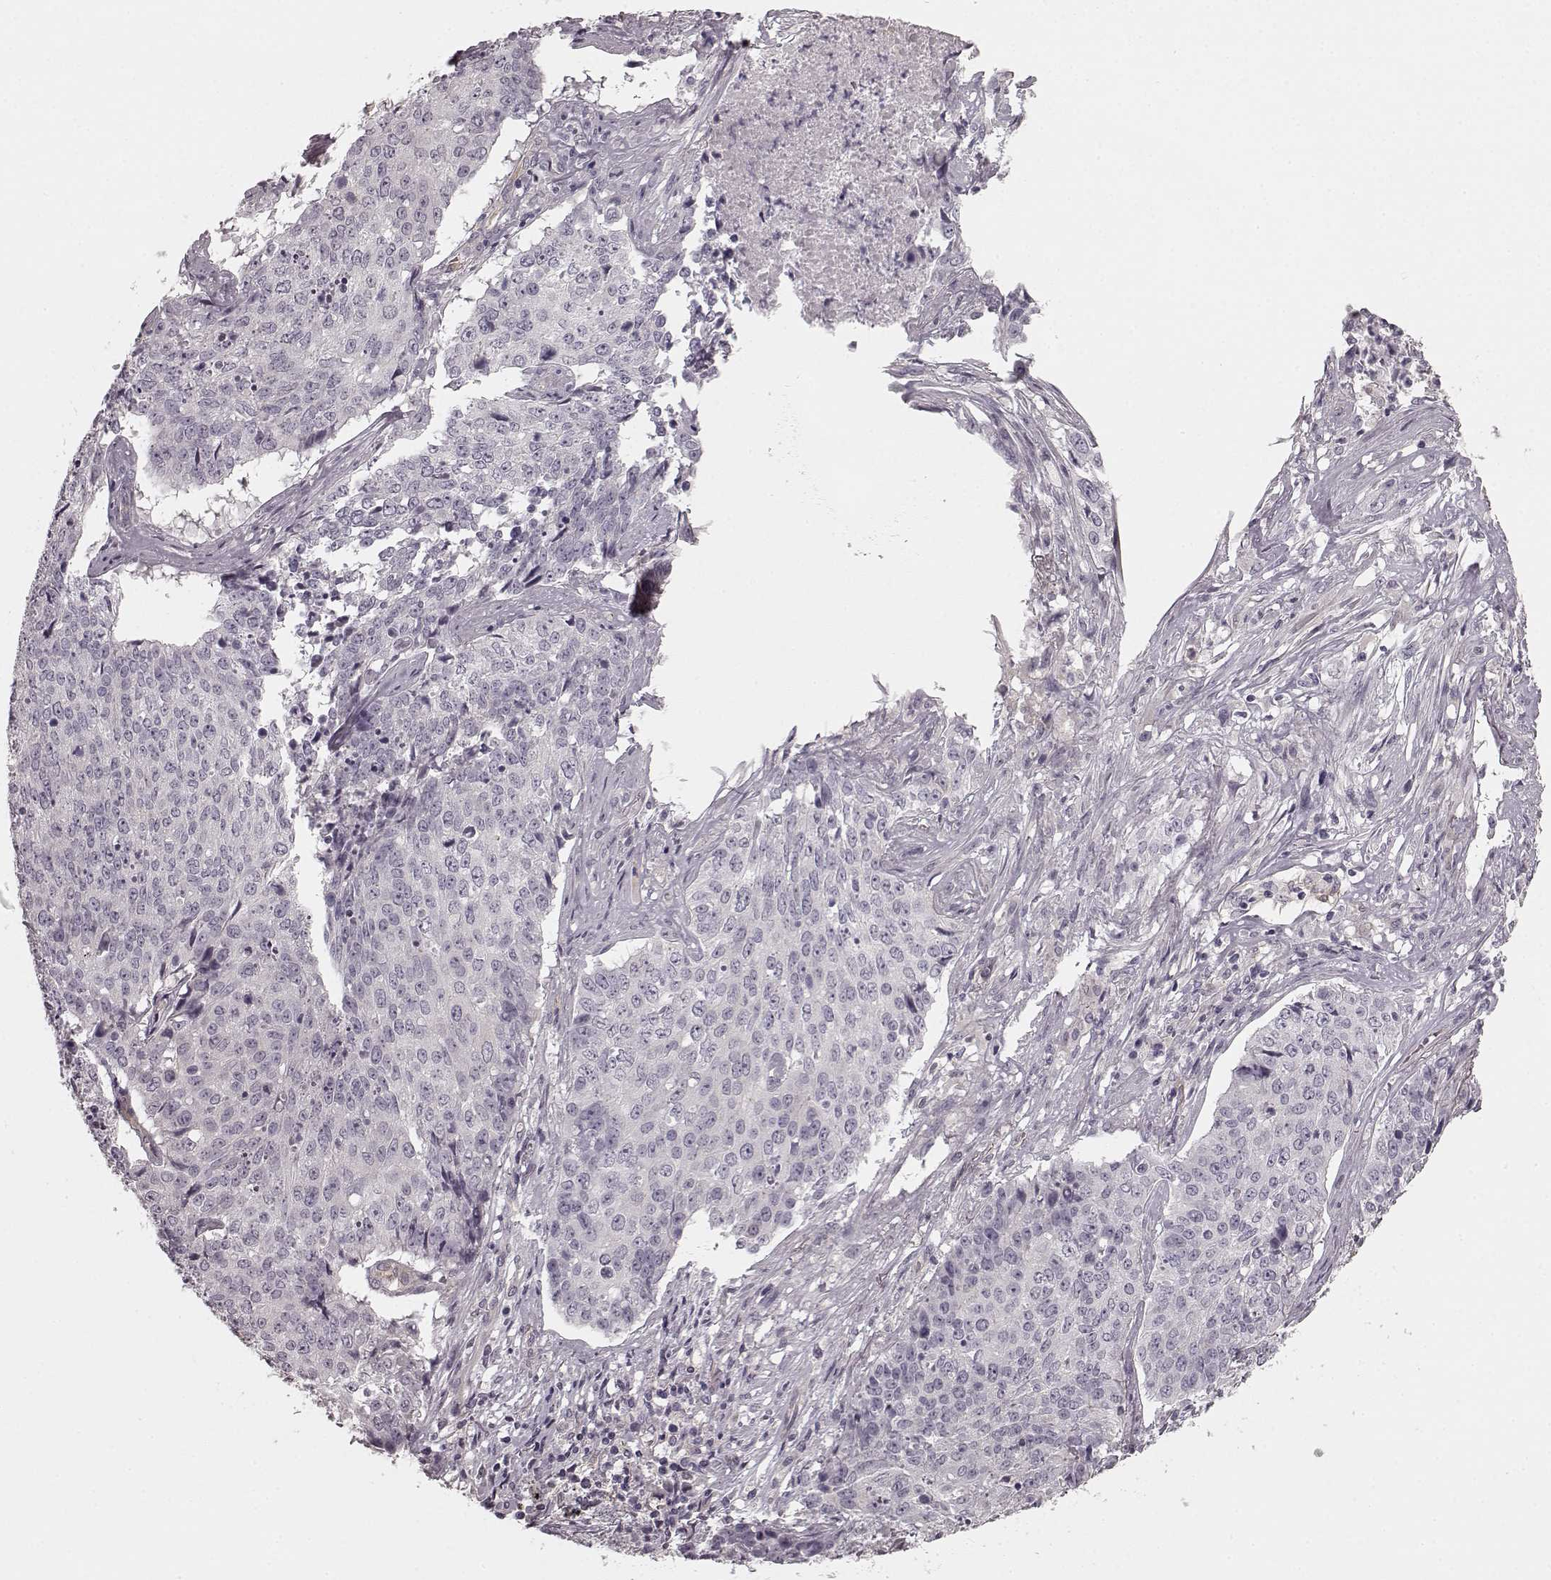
{"staining": {"intensity": "negative", "quantity": "none", "location": "none"}, "tissue": "lung cancer", "cell_type": "Tumor cells", "image_type": "cancer", "snomed": [{"axis": "morphology", "description": "Normal tissue, NOS"}, {"axis": "morphology", "description": "Squamous cell carcinoma, NOS"}, {"axis": "topography", "description": "Bronchus"}, {"axis": "topography", "description": "Lung"}], "caption": "Tumor cells are negative for brown protein staining in lung squamous cell carcinoma.", "gene": "PRKCE", "patient": {"sex": "male", "age": 64}}